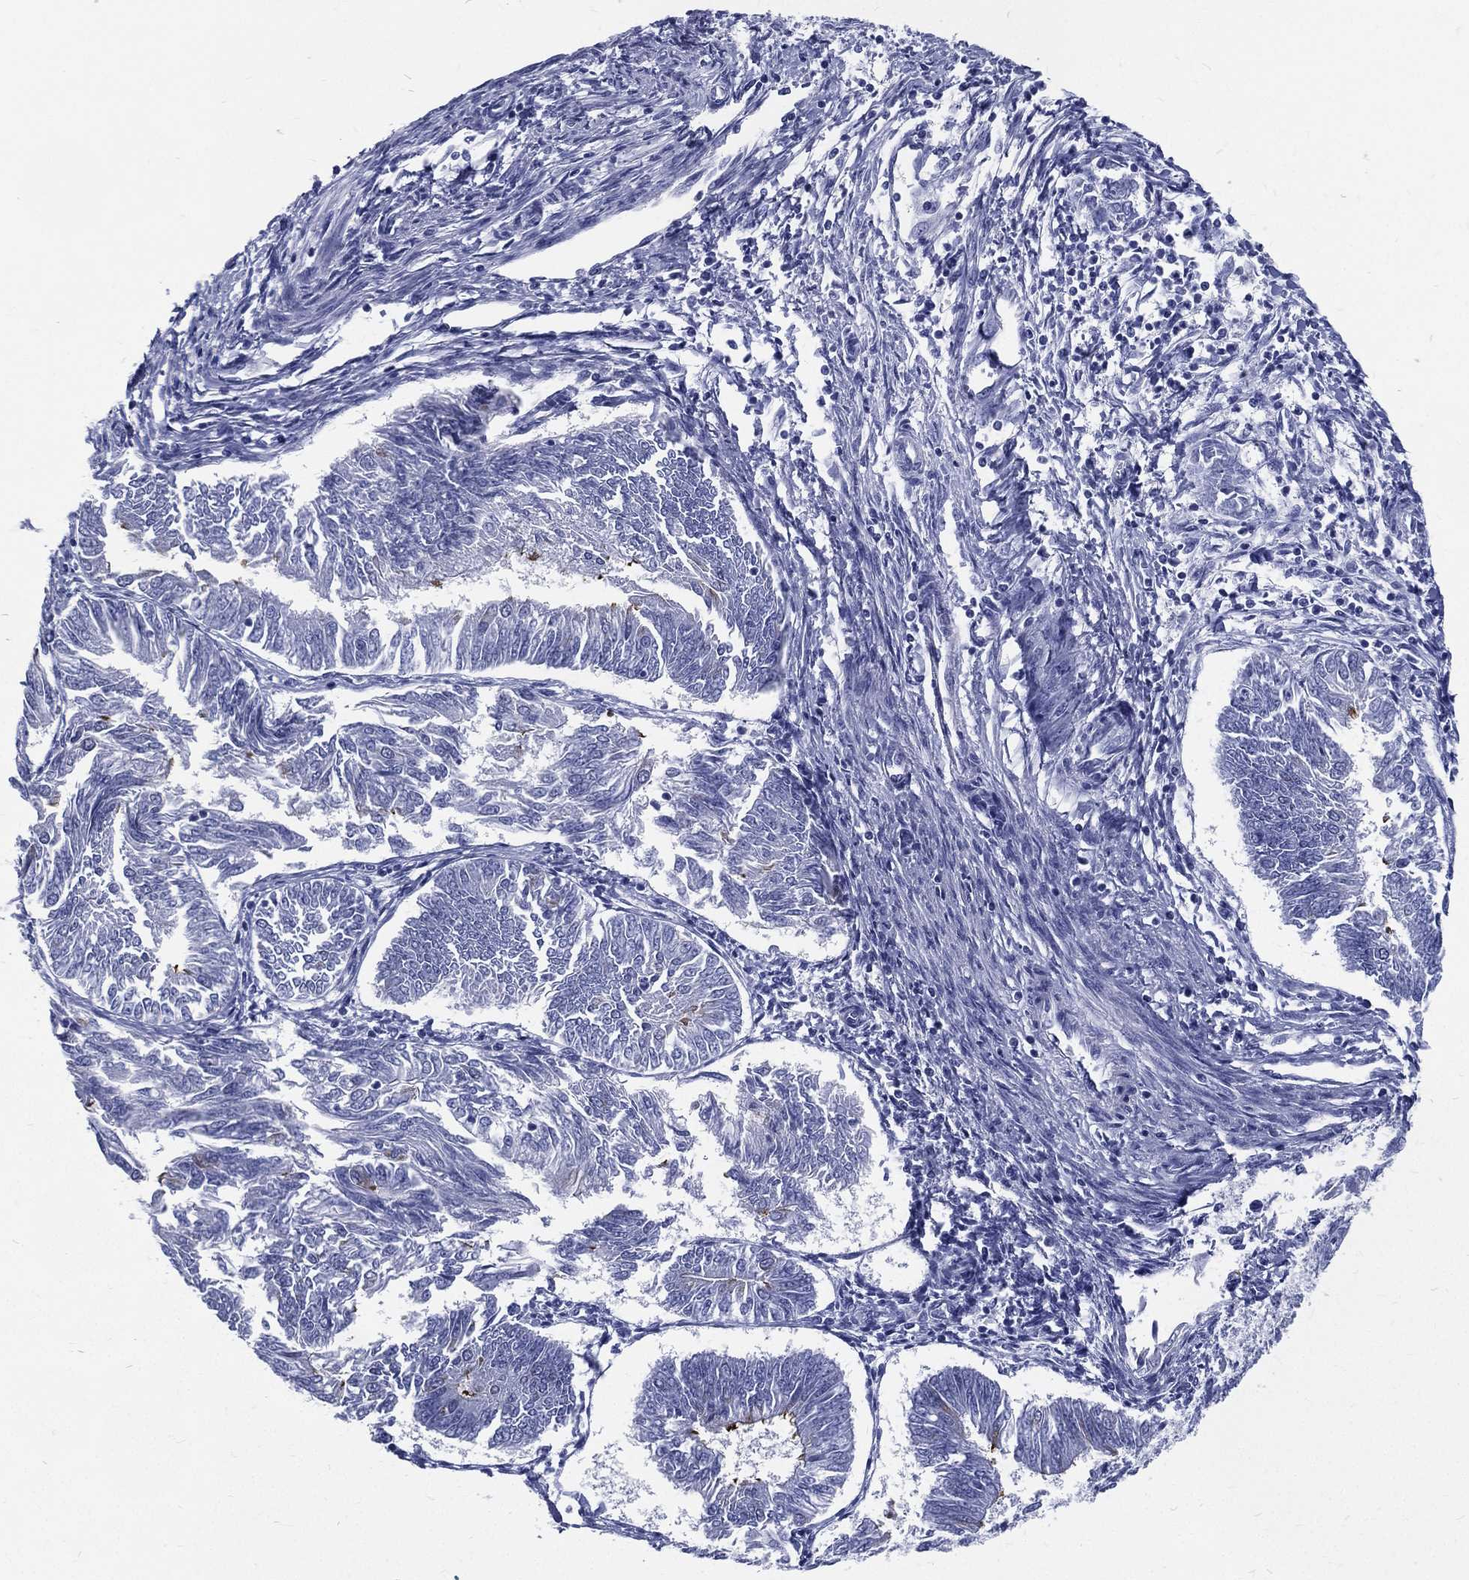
{"staining": {"intensity": "negative", "quantity": "none", "location": "none"}, "tissue": "endometrial cancer", "cell_type": "Tumor cells", "image_type": "cancer", "snomed": [{"axis": "morphology", "description": "Adenocarcinoma, NOS"}, {"axis": "topography", "description": "Endometrium"}], "caption": "Tumor cells show no significant positivity in adenocarcinoma (endometrial).", "gene": "RSPH4A", "patient": {"sex": "female", "age": 58}}